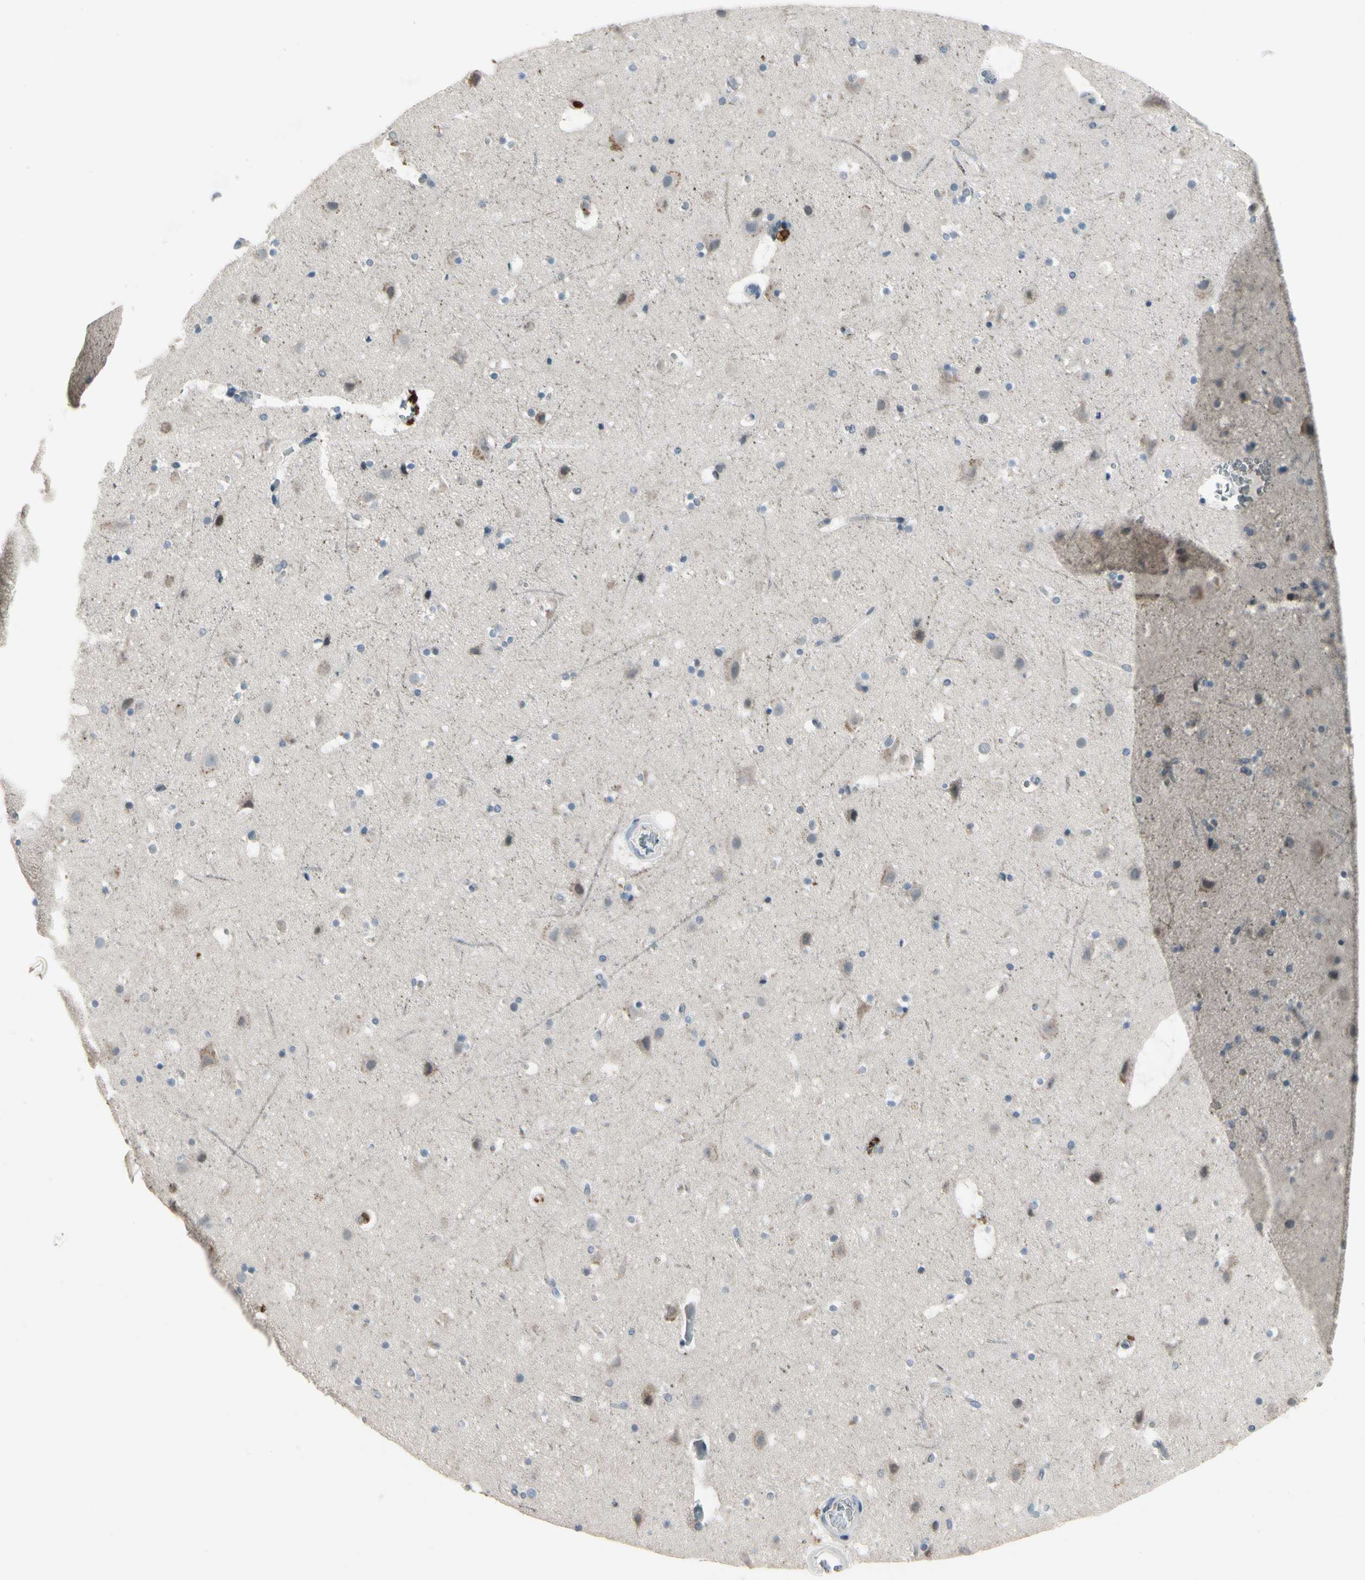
{"staining": {"intensity": "negative", "quantity": "none", "location": "none"}, "tissue": "cerebral cortex", "cell_type": "Endothelial cells", "image_type": "normal", "snomed": [{"axis": "morphology", "description": "Normal tissue, NOS"}, {"axis": "topography", "description": "Cerebral cortex"}], "caption": "Immunohistochemical staining of normal human cerebral cortex exhibits no significant expression in endothelial cells. (IHC, brightfield microscopy, high magnification).", "gene": "NMI", "patient": {"sex": "male", "age": 45}}